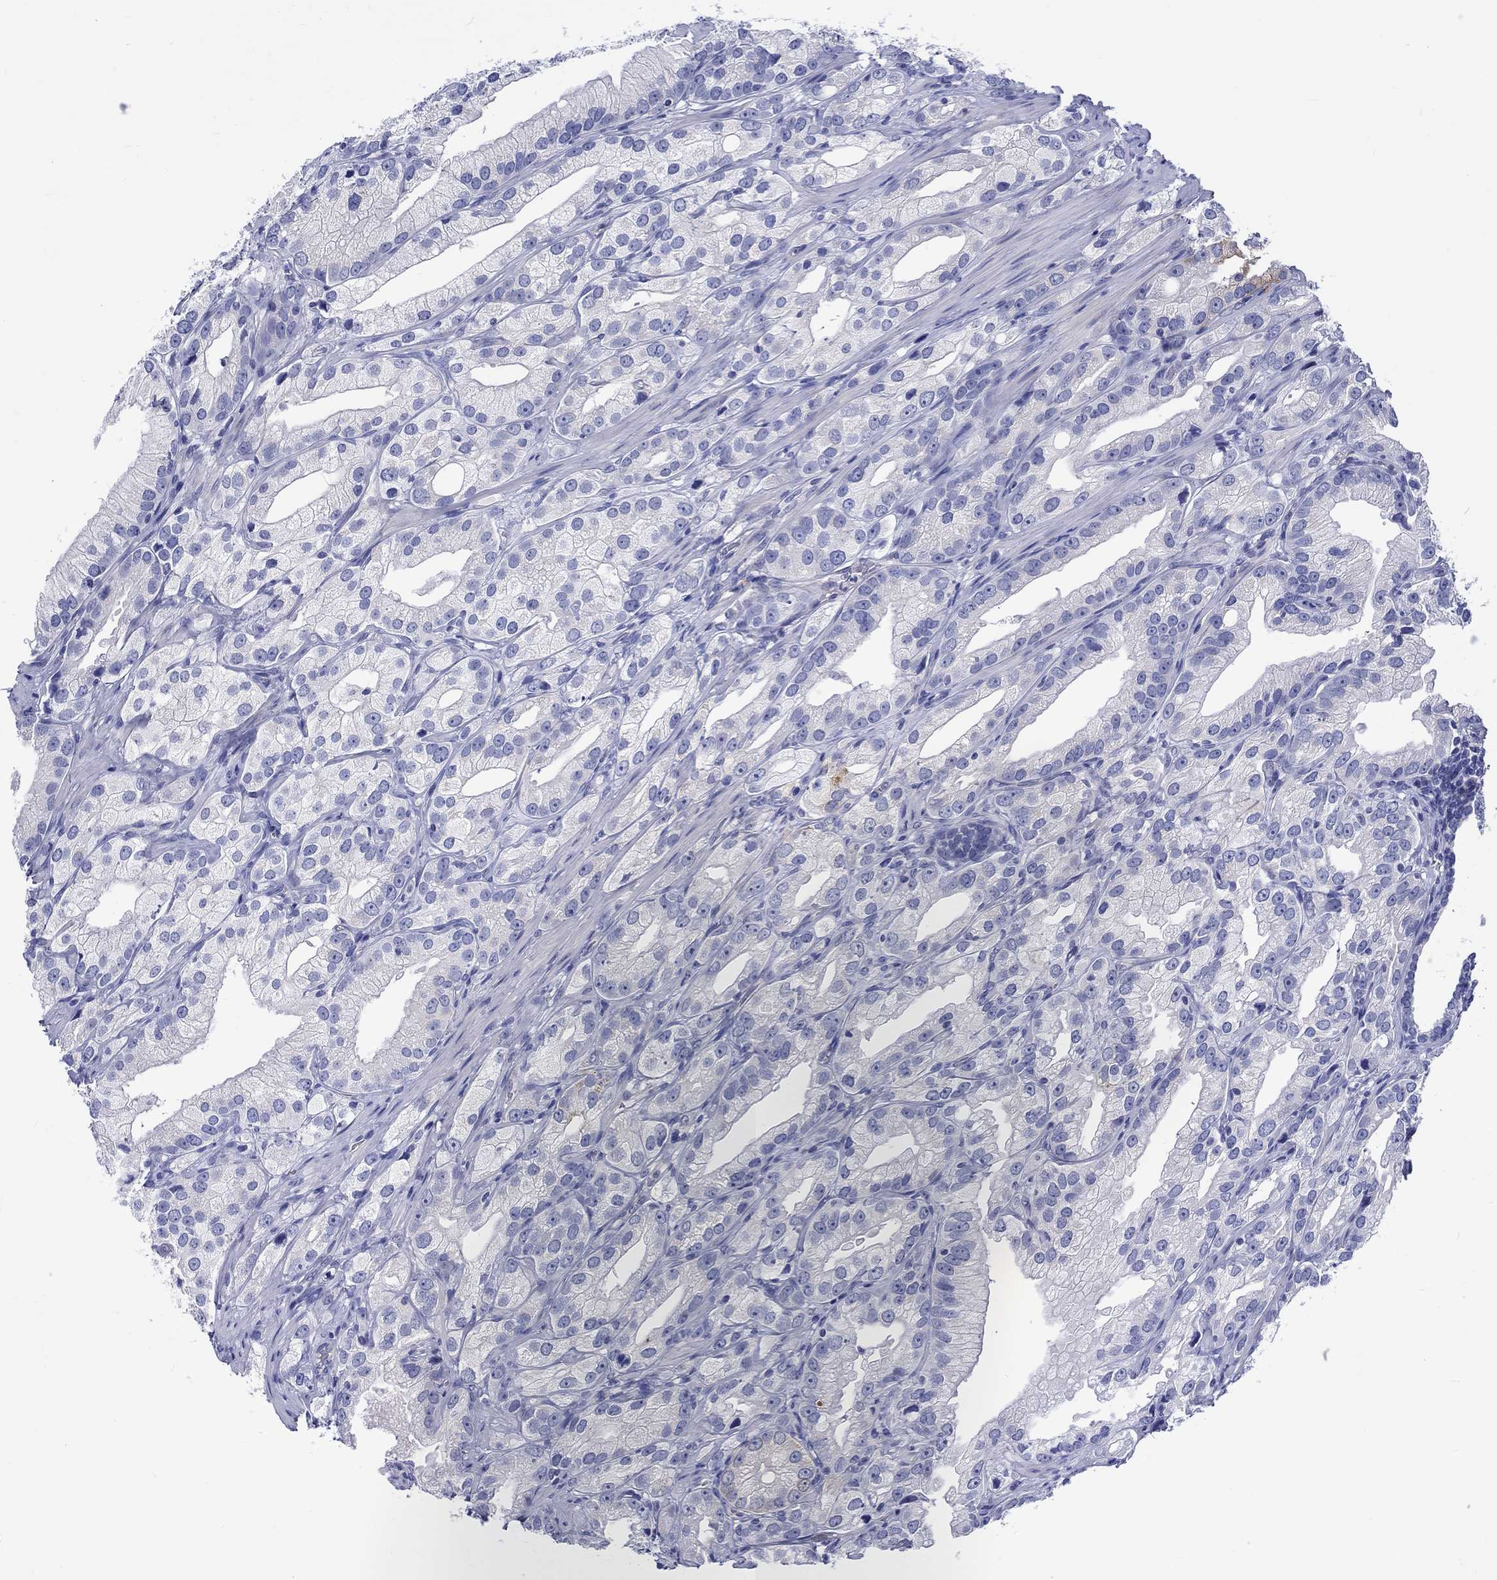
{"staining": {"intensity": "negative", "quantity": "none", "location": "none"}, "tissue": "prostate cancer", "cell_type": "Tumor cells", "image_type": "cancer", "snomed": [{"axis": "morphology", "description": "Adenocarcinoma, High grade"}, {"axis": "topography", "description": "Prostate and seminal vesicle, NOS"}], "caption": "Protein analysis of prostate cancer demonstrates no significant staining in tumor cells.", "gene": "SH2D7", "patient": {"sex": "male", "age": 62}}